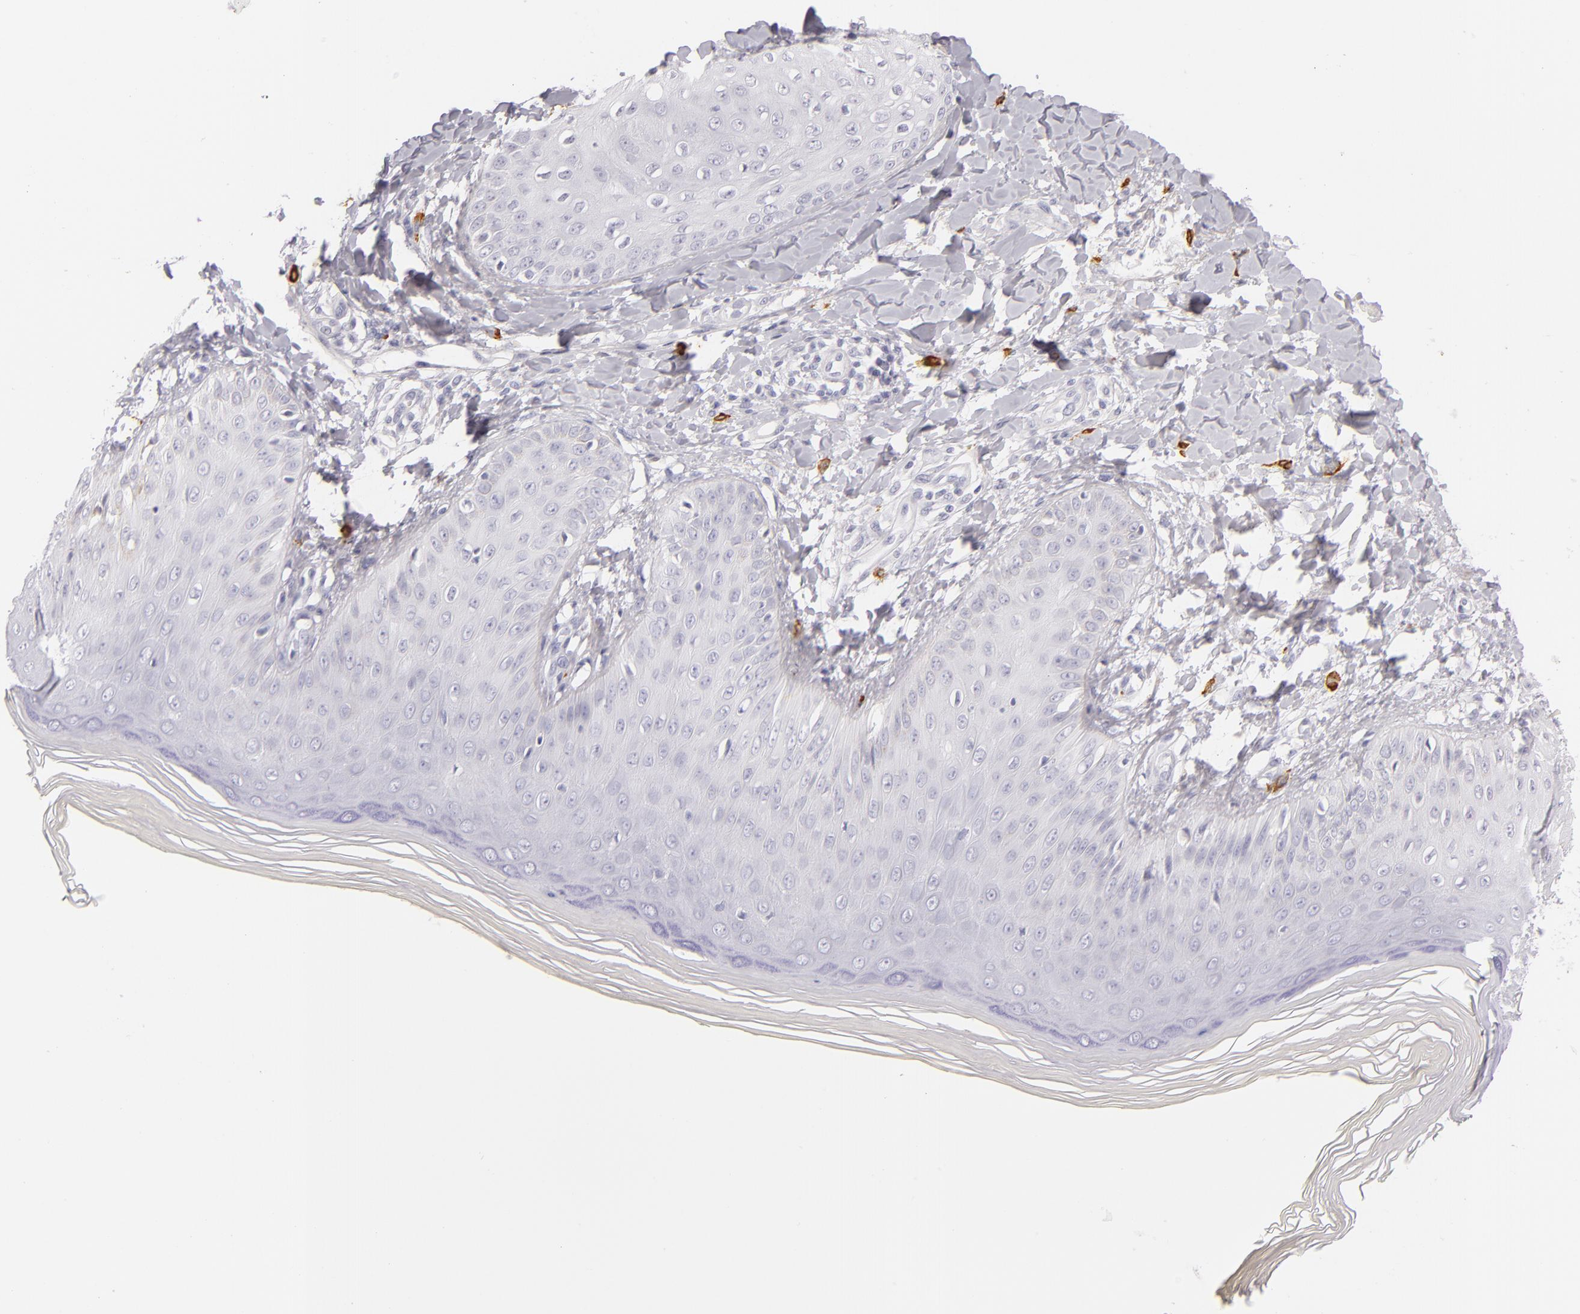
{"staining": {"intensity": "negative", "quantity": "none", "location": "none"}, "tissue": "skin", "cell_type": "Epidermal cells", "image_type": "normal", "snomed": [{"axis": "morphology", "description": "Normal tissue, NOS"}, {"axis": "morphology", "description": "Inflammation, NOS"}, {"axis": "topography", "description": "Soft tissue"}, {"axis": "topography", "description": "Anal"}], "caption": "Micrograph shows no protein expression in epidermal cells of benign skin.", "gene": "TPSD1", "patient": {"sex": "female", "age": 15}}